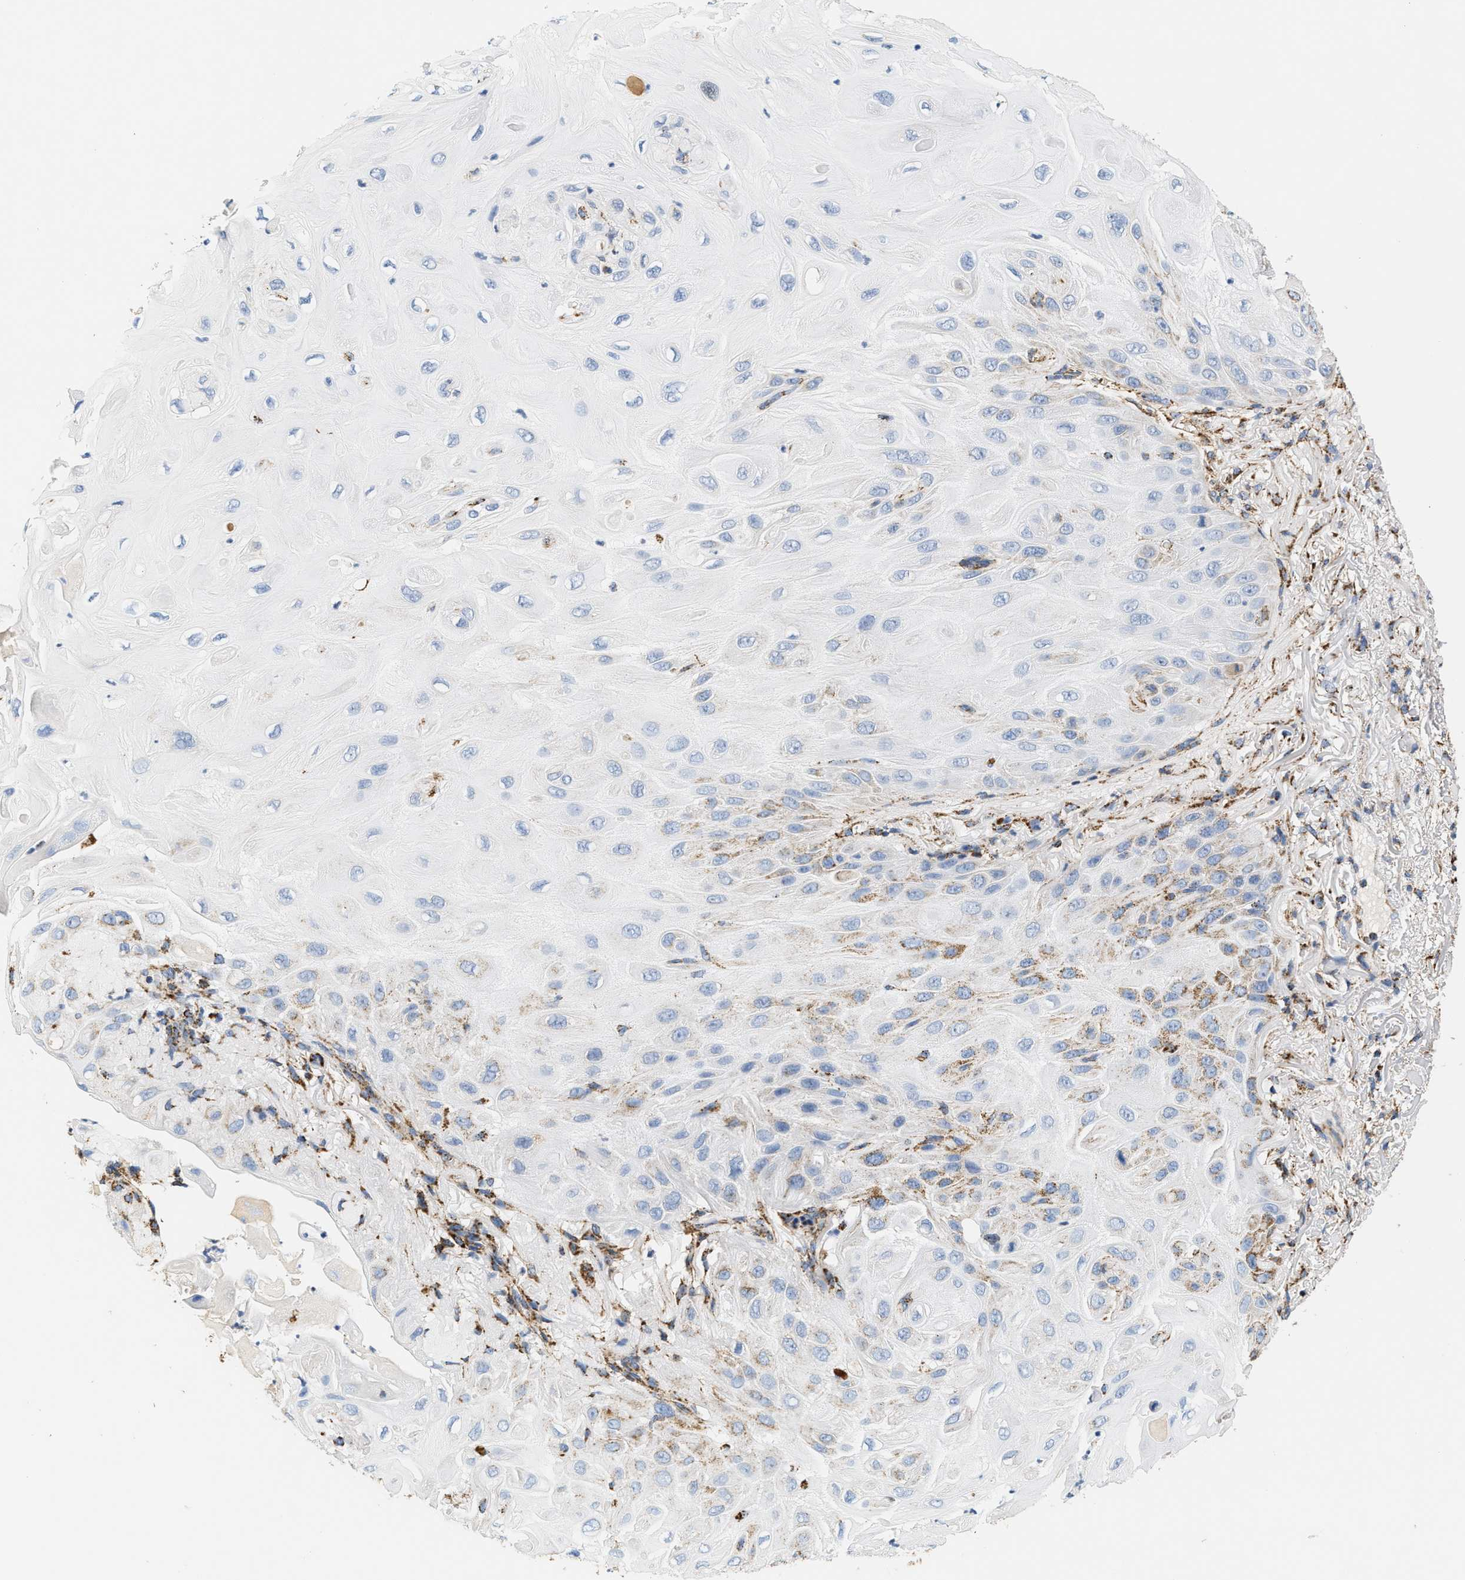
{"staining": {"intensity": "moderate", "quantity": "<25%", "location": "cytoplasmic/membranous"}, "tissue": "skin cancer", "cell_type": "Tumor cells", "image_type": "cancer", "snomed": [{"axis": "morphology", "description": "Squamous cell carcinoma, NOS"}, {"axis": "topography", "description": "Skin"}], "caption": "Immunohistochemistry staining of skin squamous cell carcinoma, which demonstrates low levels of moderate cytoplasmic/membranous positivity in about <25% of tumor cells indicating moderate cytoplasmic/membranous protein expression. The staining was performed using DAB (3,3'-diaminobenzidine) (brown) for protein detection and nuclei were counterstained in hematoxylin (blue).", "gene": "SHMT2", "patient": {"sex": "female", "age": 77}}